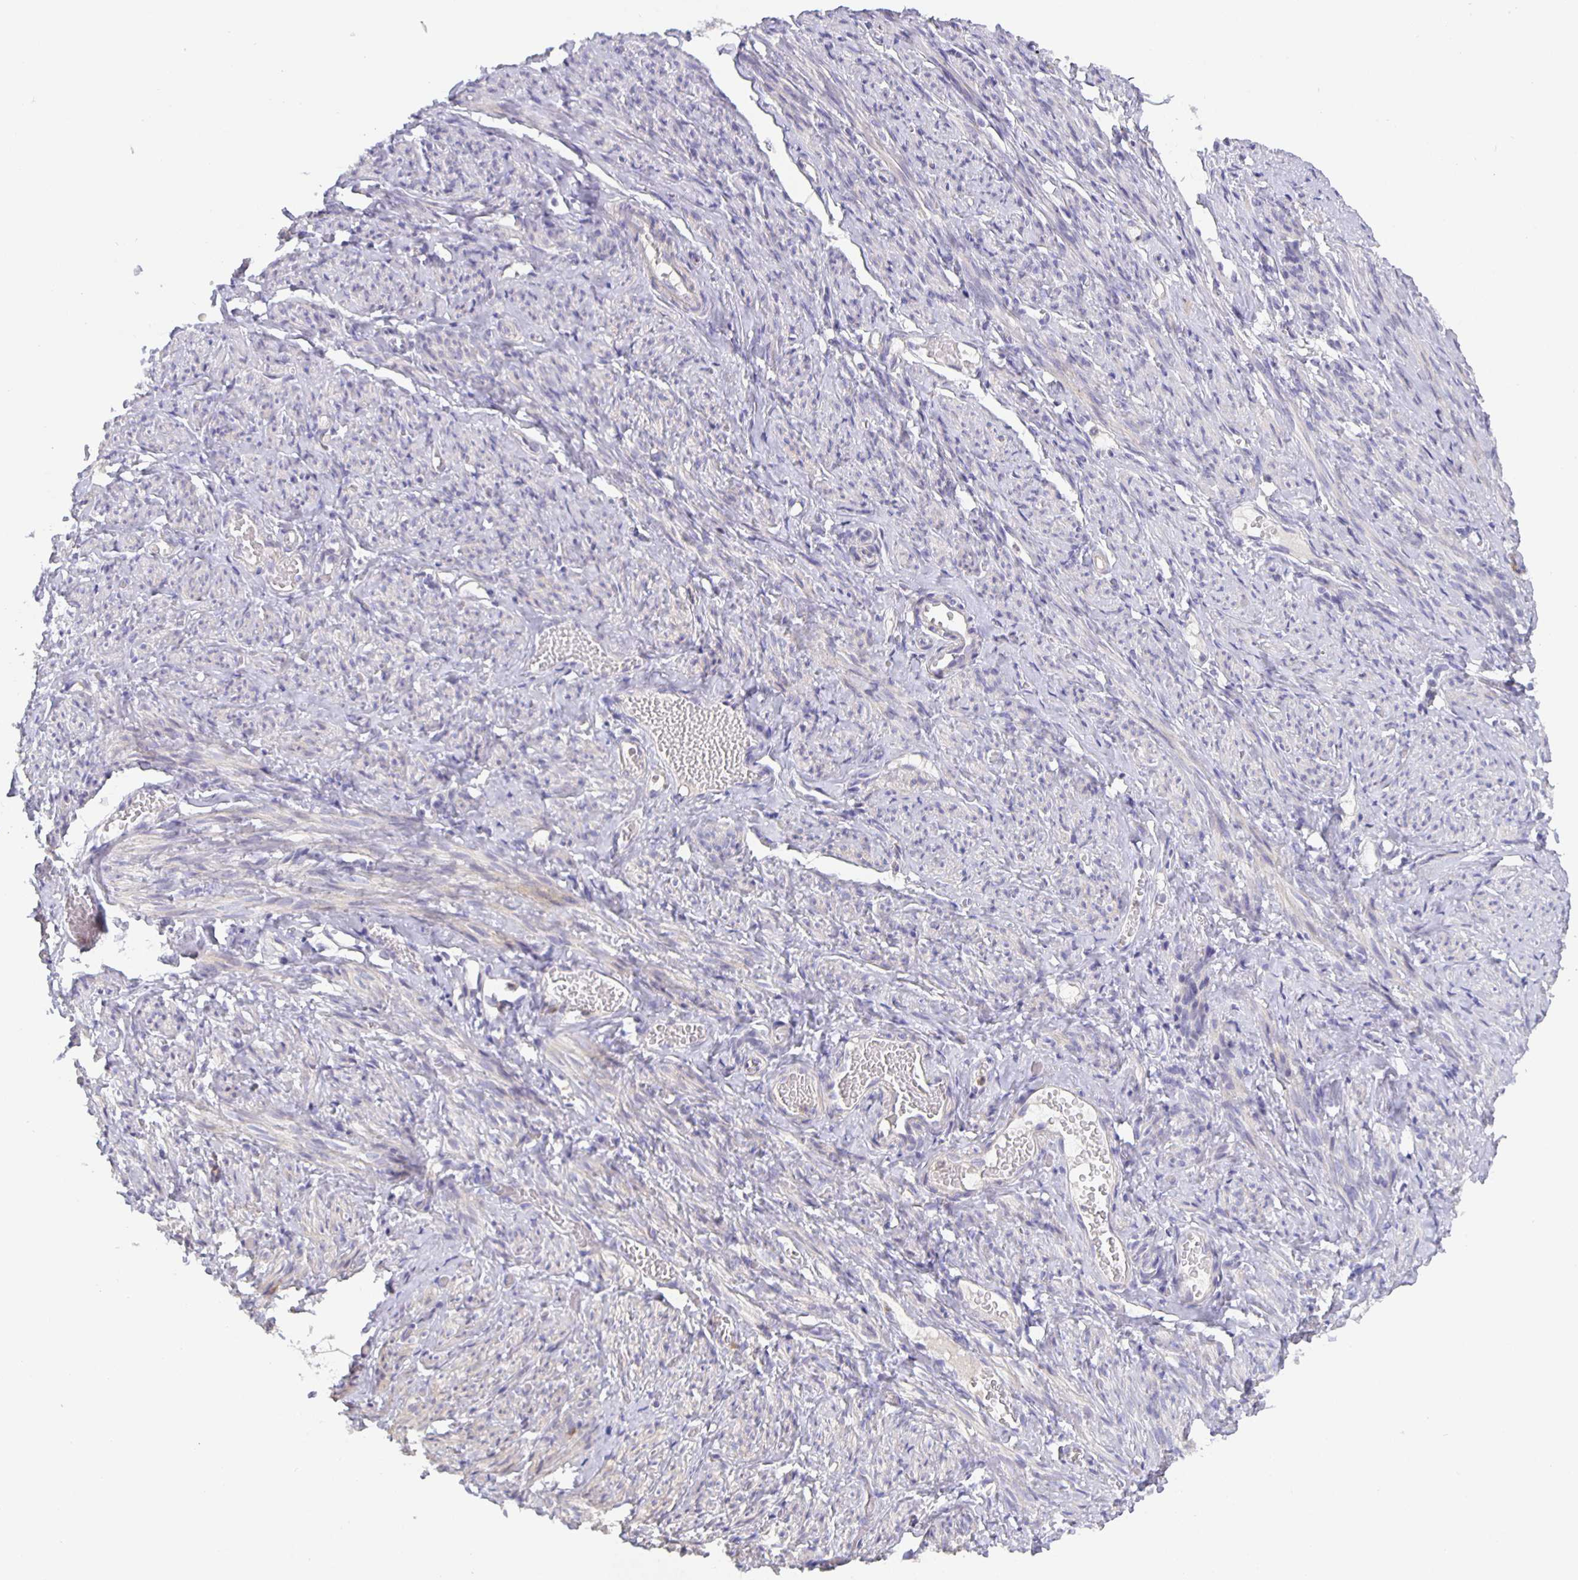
{"staining": {"intensity": "weak", "quantity": "<25%", "location": "cytoplasmic/membranous"}, "tissue": "smooth muscle", "cell_type": "Smooth muscle cells", "image_type": "normal", "snomed": [{"axis": "morphology", "description": "Normal tissue, NOS"}, {"axis": "topography", "description": "Smooth muscle"}], "caption": "Human smooth muscle stained for a protein using immunohistochemistry reveals no positivity in smooth muscle cells.", "gene": "GDF15", "patient": {"sex": "female", "age": 65}}